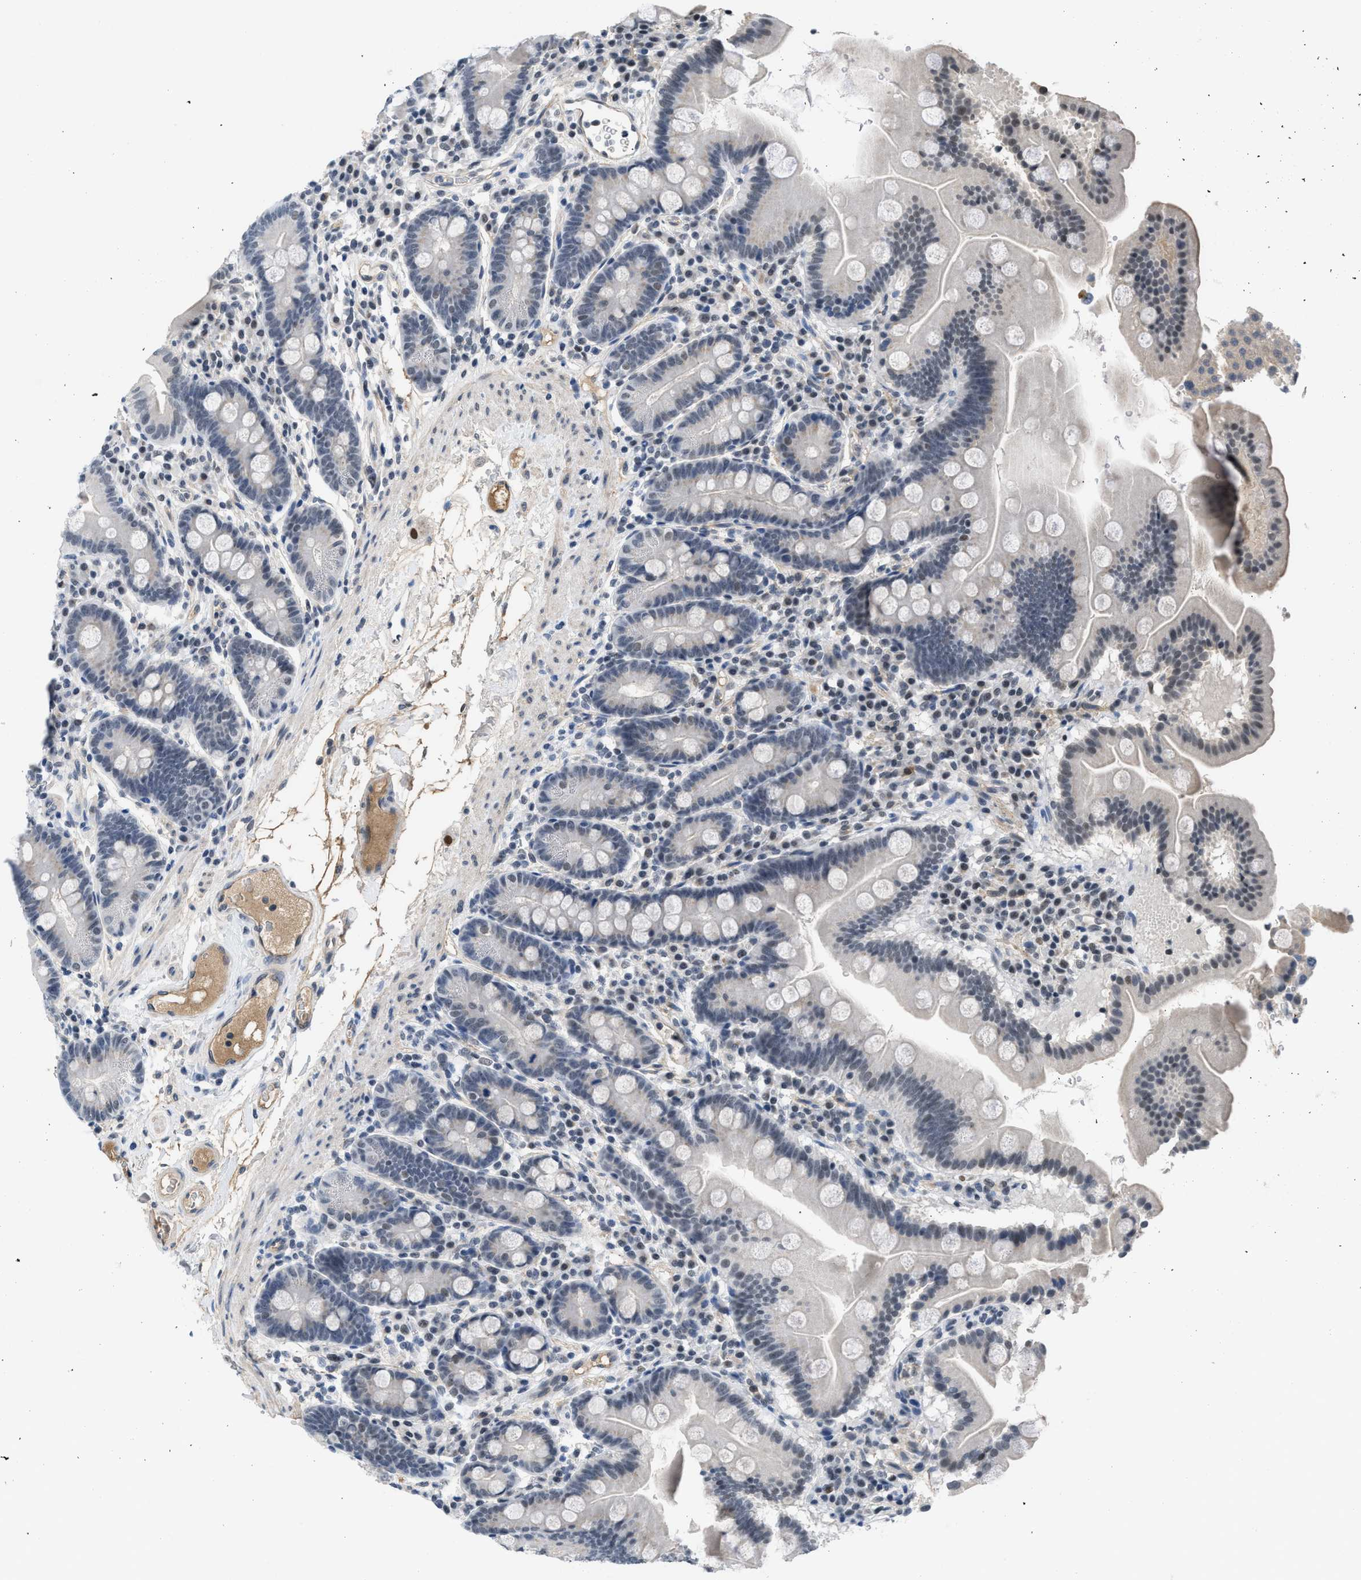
{"staining": {"intensity": "moderate", "quantity": "<25%", "location": "nuclear"}, "tissue": "duodenum", "cell_type": "Glandular cells", "image_type": "normal", "snomed": [{"axis": "morphology", "description": "Normal tissue, NOS"}, {"axis": "topography", "description": "Duodenum"}], "caption": "Duodenum stained with immunohistochemistry (IHC) shows moderate nuclear staining in approximately <25% of glandular cells. Immunohistochemistry stains the protein of interest in brown and the nuclei are stained blue.", "gene": "TERF2IP", "patient": {"sex": "male", "age": 50}}